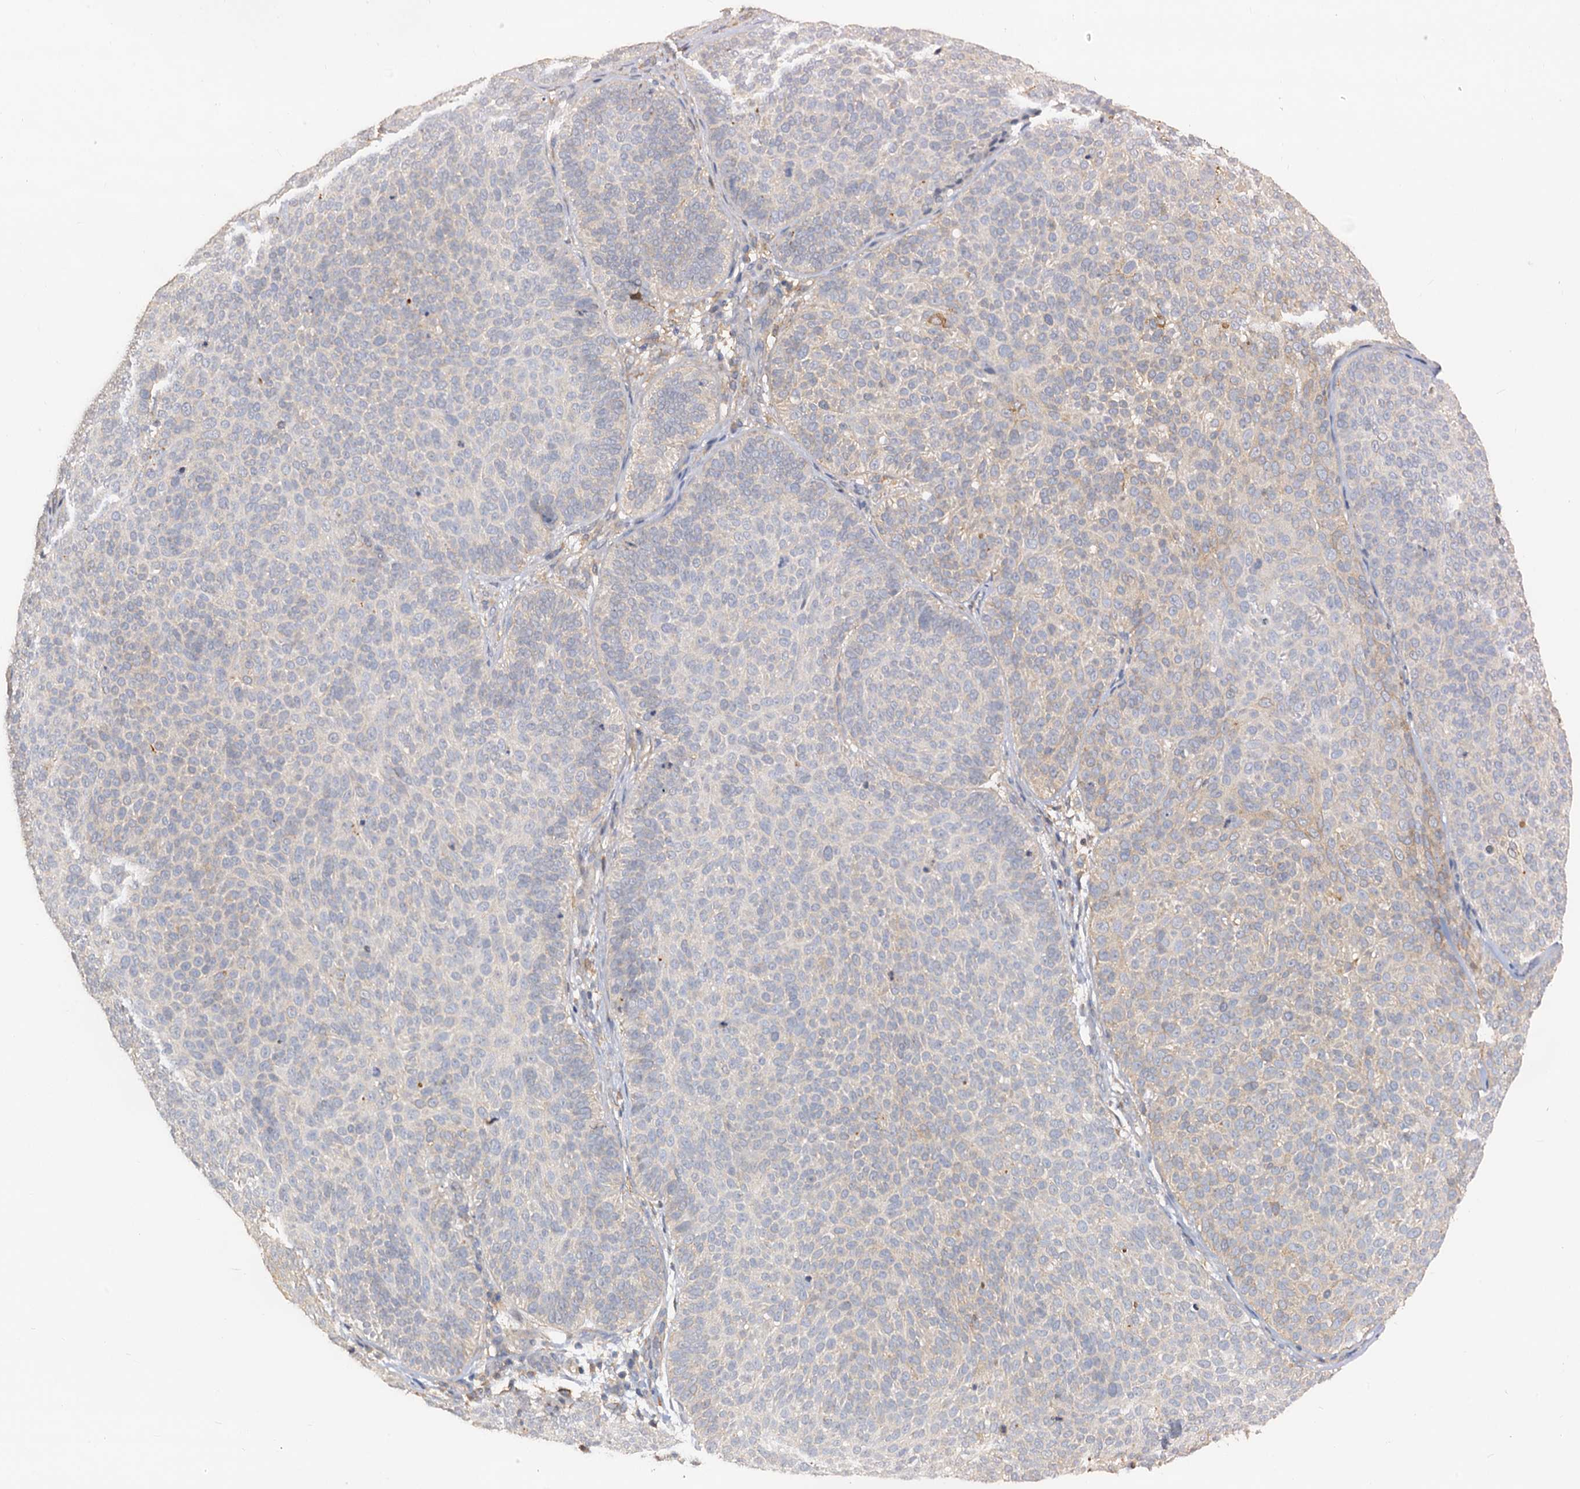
{"staining": {"intensity": "negative", "quantity": "none", "location": "none"}, "tissue": "skin cancer", "cell_type": "Tumor cells", "image_type": "cancer", "snomed": [{"axis": "morphology", "description": "Basal cell carcinoma"}, {"axis": "topography", "description": "Skin"}], "caption": "The photomicrograph shows no significant expression in tumor cells of skin basal cell carcinoma. (DAB (3,3'-diaminobenzidine) immunohistochemistry with hematoxylin counter stain).", "gene": "TOLLIP", "patient": {"sex": "male", "age": 85}}